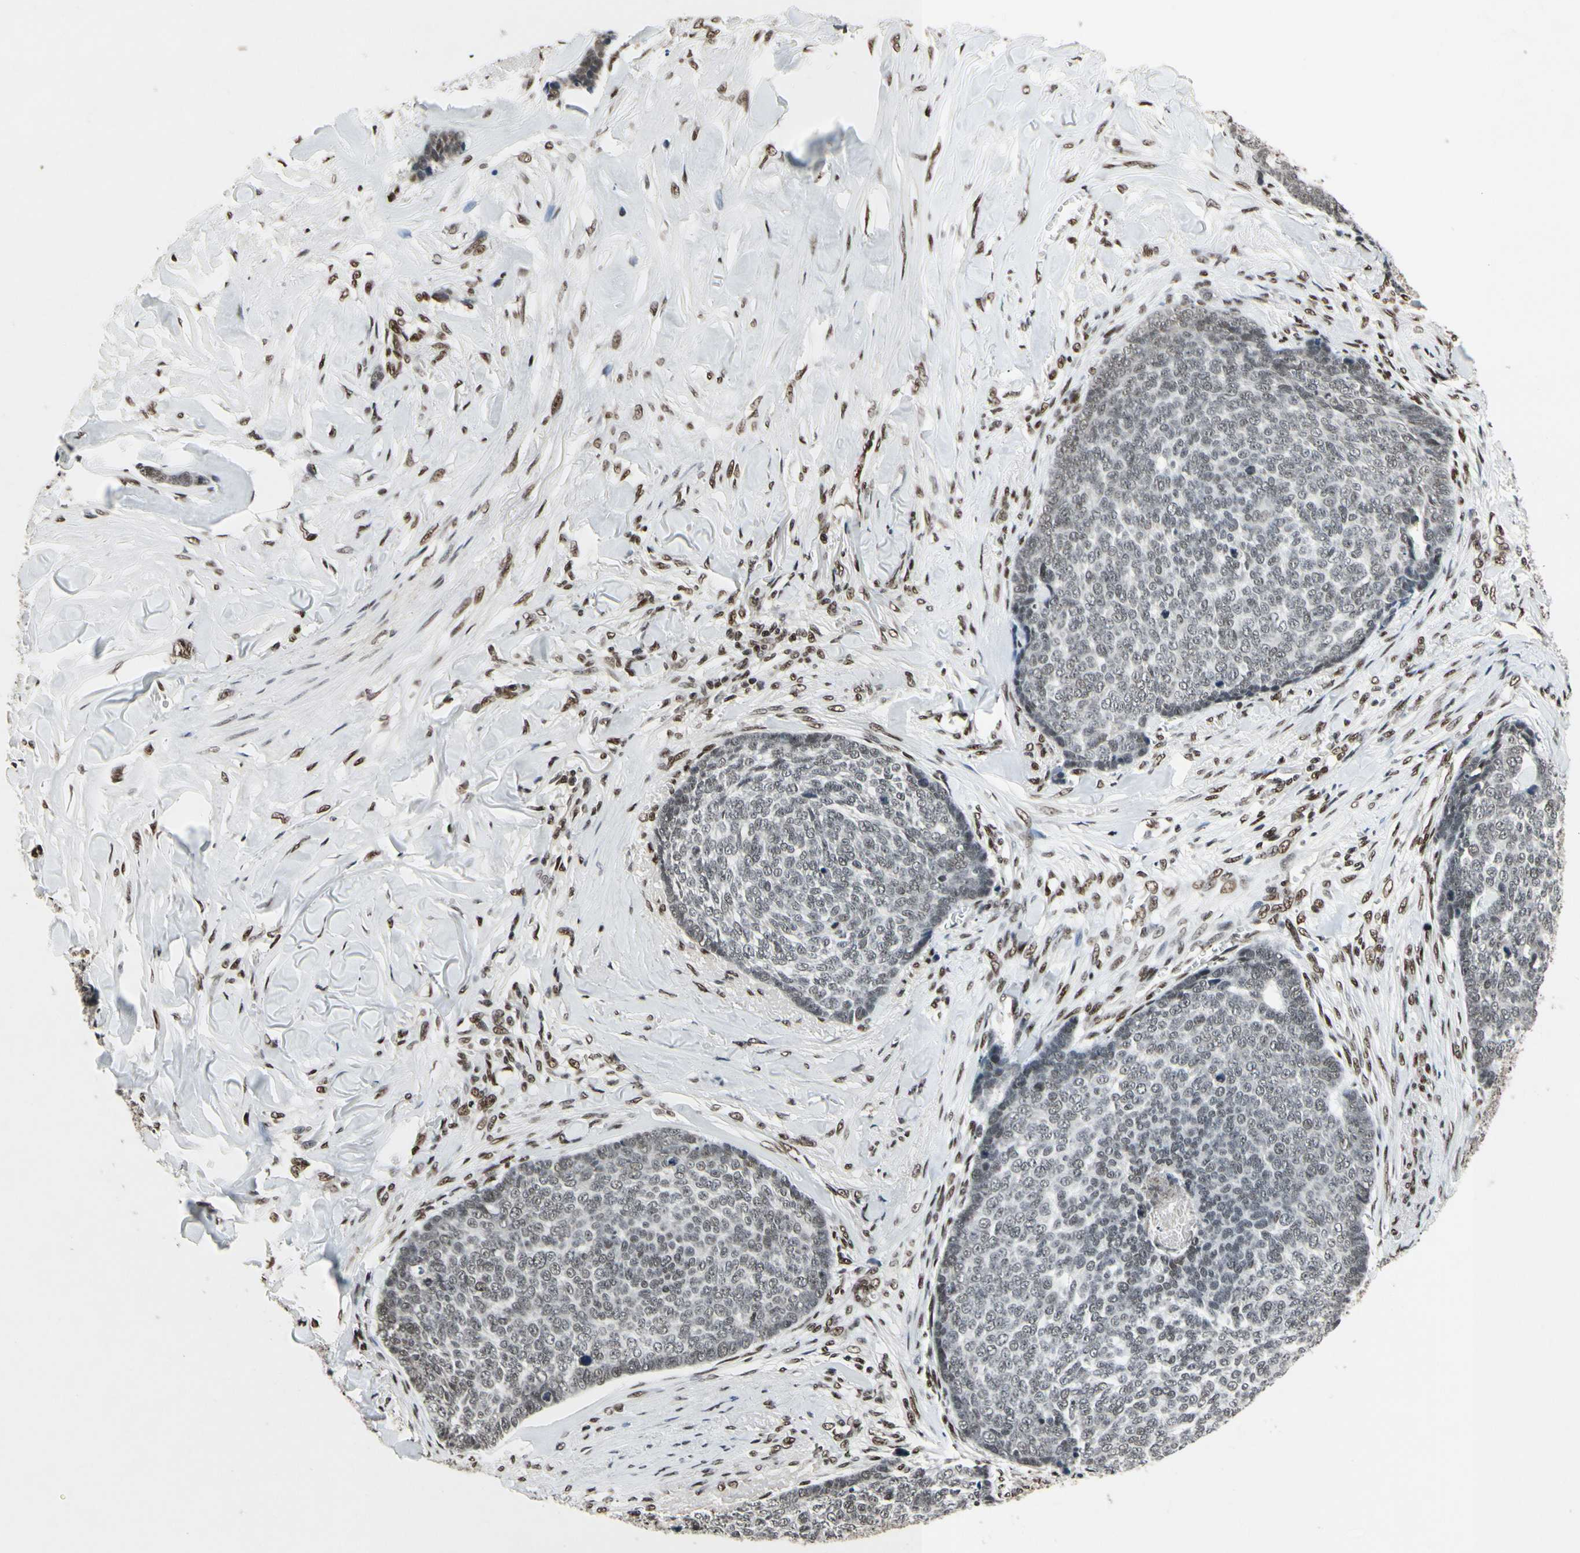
{"staining": {"intensity": "weak", "quantity": ">75%", "location": "nuclear"}, "tissue": "skin cancer", "cell_type": "Tumor cells", "image_type": "cancer", "snomed": [{"axis": "morphology", "description": "Basal cell carcinoma"}, {"axis": "topography", "description": "Skin"}], "caption": "The photomicrograph shows staining of basal cell carcinoma (skin), revealing weak nuclear protein positivity (brown color) within tumor cells. (brown staining indicates protein expression, while blue staining denotes nuclei).", "gene": "RECQL", "patient": {"sex": "male", "age": 84}}